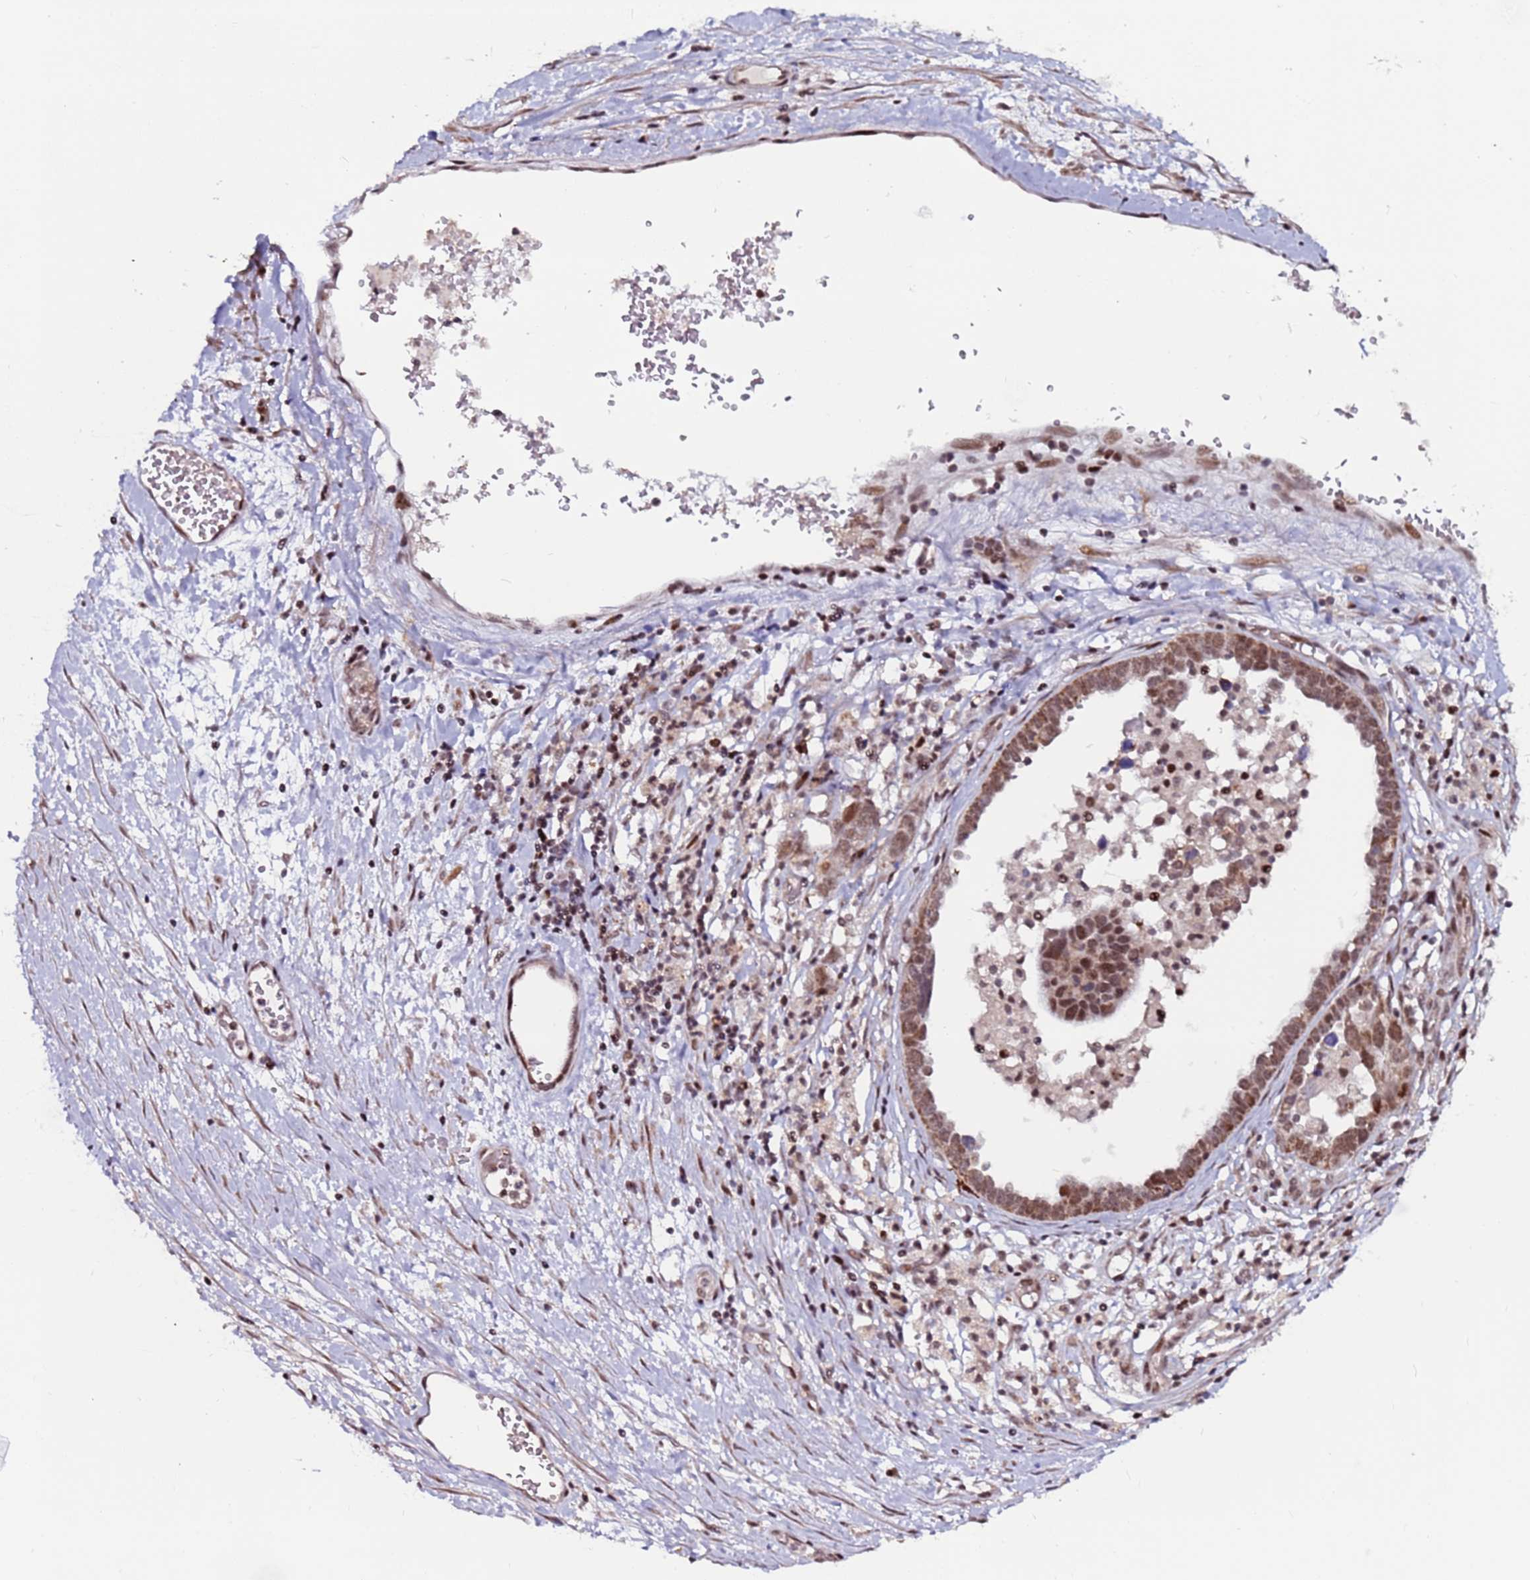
{"staining": {"intensity": "weak", "quantity": ">75%", "location": "cytoplasmic/membranous,nuclear"}, "tissue": "ovarian cancer", "cell_type": "Tumor cells", "image_type": "cancer", "snomed": [{"axis": "morphology", "description": "Cystadenocarcinoma, serous, NOS"}, {"axis": "topography", "description": "Ovary"}], "caption": "Immunohistochemical staining of ovarian cancer (serous cystadenocarcinoma) exhibits low levels of weak cytoplasmic/membranous and nuclear positivity in about >75% of tumor cells.", "gene": "PPM1H", "patient": {"sex": "female", "age": 54}}